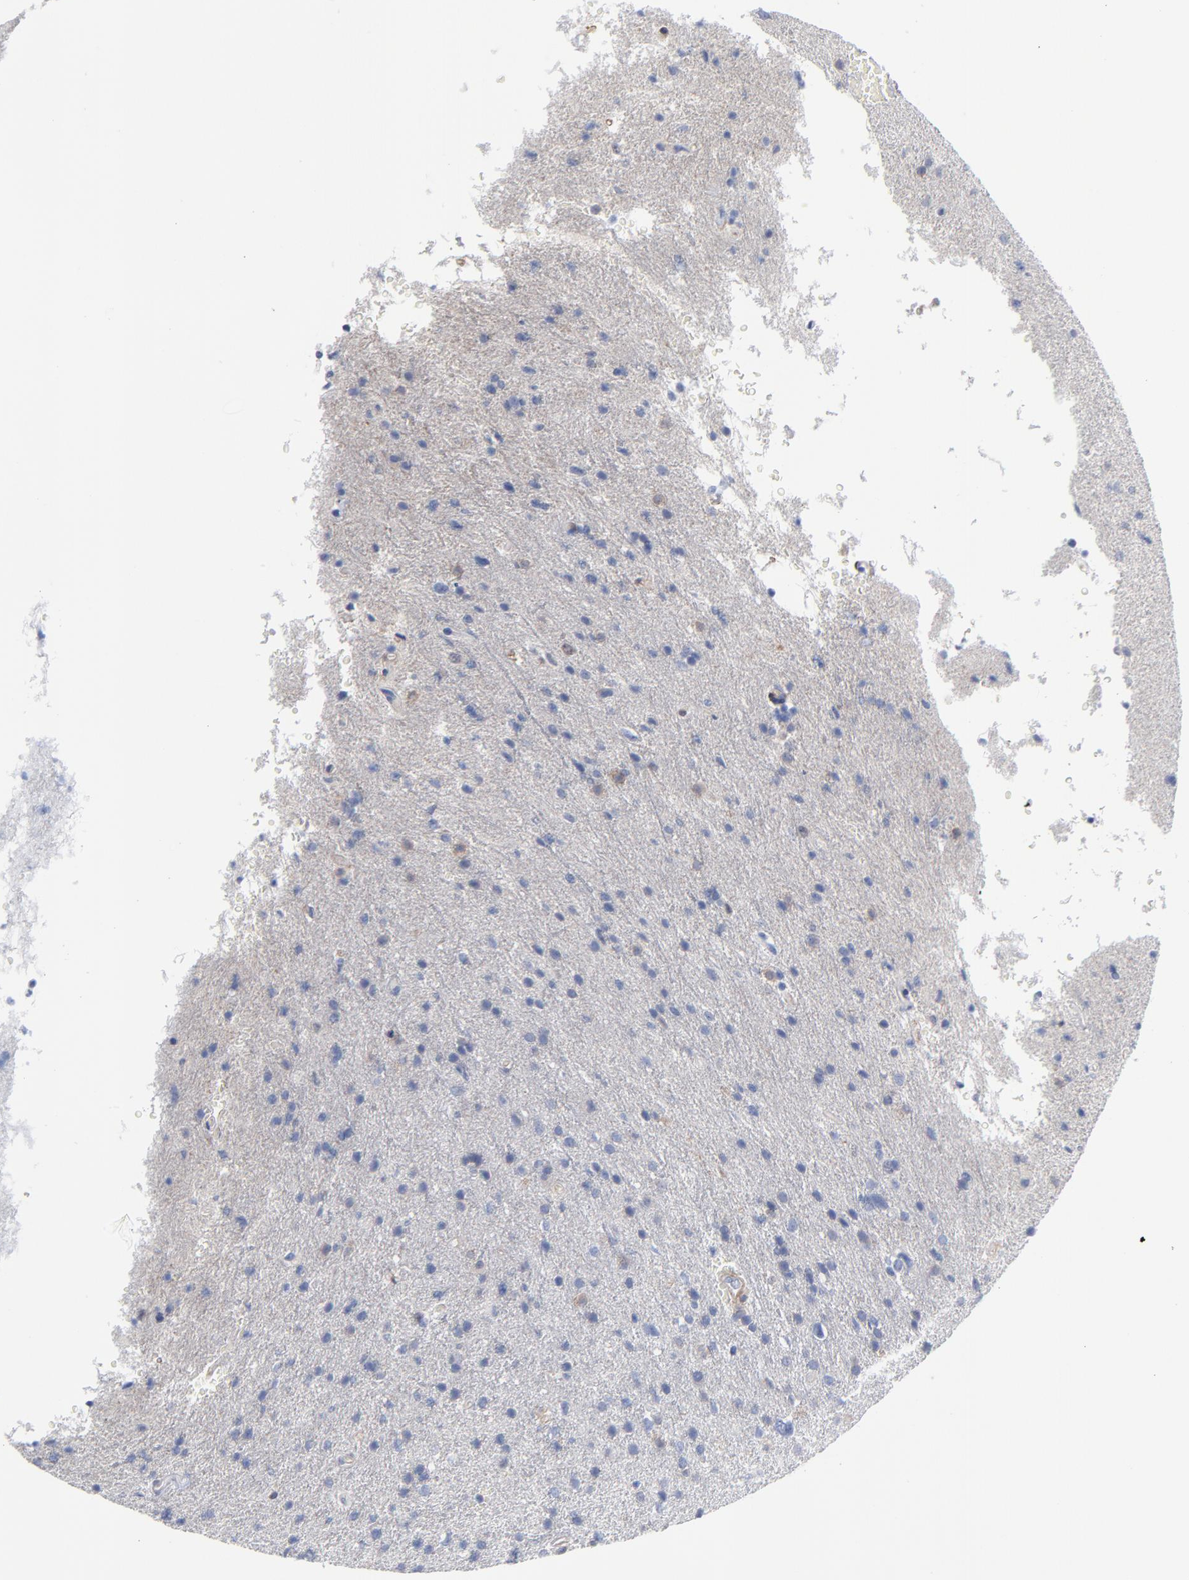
{"staining": {"intensity": "weak", "quantity": "<25%", "location": "cytoplasmic/membranous"}, "tissue": "glioma", "cell_type": "Tumor cells", "image_type": "cancer", "snomed": [{"axis": "morphology", "description": "Glioma, malignant, High grade"}, {"axis": "topography", "description": "Brain"}], "caption": "Human malignant glioma (high-grade) stained for a protein using IHC displays no staining in tumor cells.", "gene": "PDLIM2", "patient": {"sex": "male", "age": 33}}